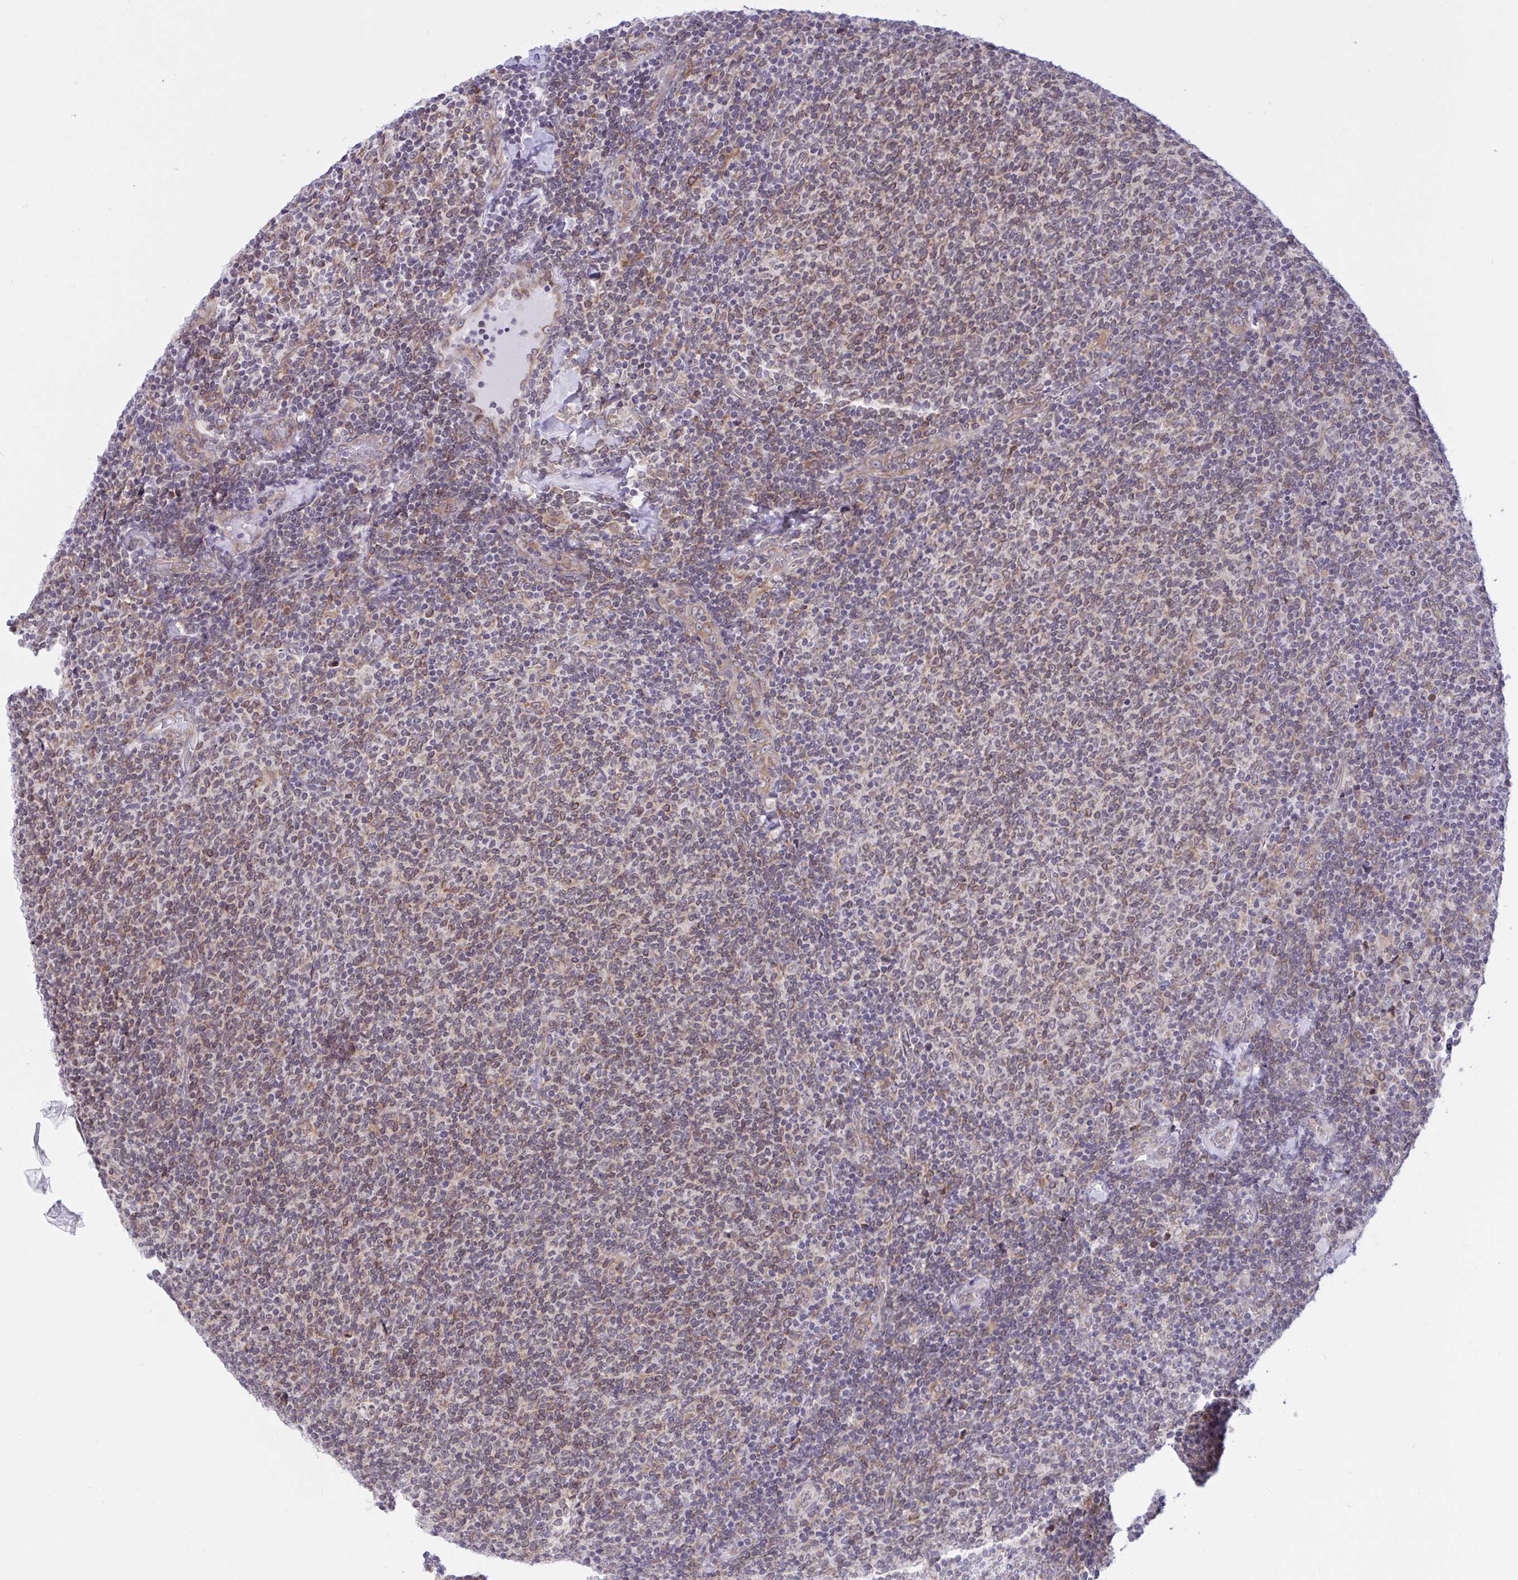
{"staining": {"intensity": "weak", "quantity": ">75%", "location": "cytoplasmic/membranous,nuclear"}, "tissue": "lymphoma", "cell_type": "Tumor cells", "image_type": "cancer", "snomed": [{"axis": "morphology", "description": "Malignant lymphoma, non-Hodgkin's type, Low grade"}, {"axis": "topography", "description": "Lymph node"}], "caption": "Immunohistochemical staining of low-grade malignant lymphoma, non-Hodgkin's type exhibits low levels of weak cytoplasmic/membranous and nuclear staining in approximately >75% of tumor cells.", "gene": "CAMLG", "patient": {"sex": "male", "age": 52}}